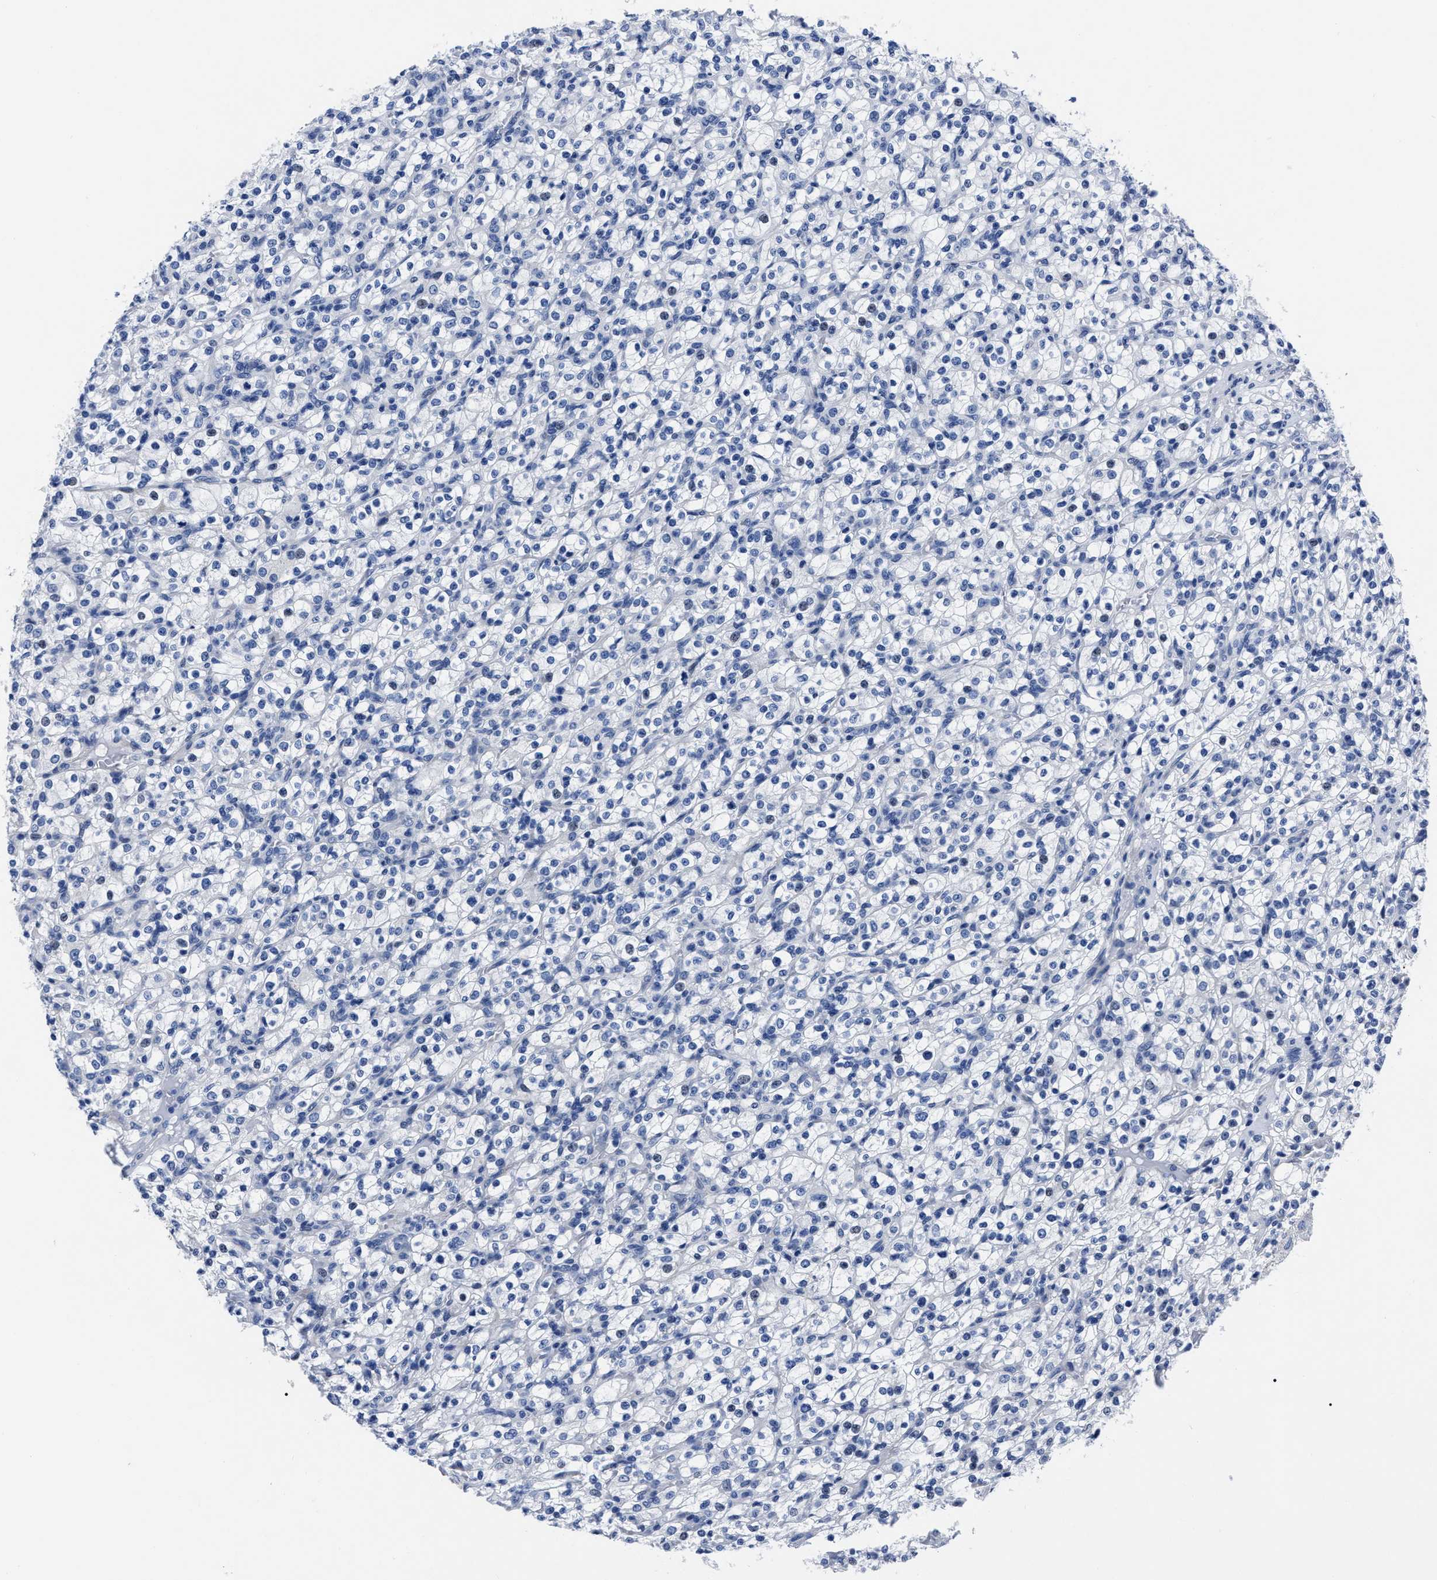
{"staining": {"intensity": "negative", "quantity": "none", "location": "none"}, "tissue": "renal cancer", "cell_type": "Tumor cells", "image_type": "cancer", "snomed": [{"axis": "morphology", "description": "Normal tissue, NOS"}, {"axis": "morphology", "description": "Adenocarcinoma, NOS"}, {"axis": "topography", "description": "Kidney"}], "caption": "High magnification brightfield microscopy of renal cancer (adenocarcinoma) stained with DAB (3,3'-diaminobenzidine) (brown) and counterstained with hematoxylin (blue): tumor cells show no significant positivity. (DAB (3,3'-diaminobenzidine) IHC with hematoxylin counter stain).", "gene": "MOV10L1", "patient": {"sex": "female", "age": 72}}